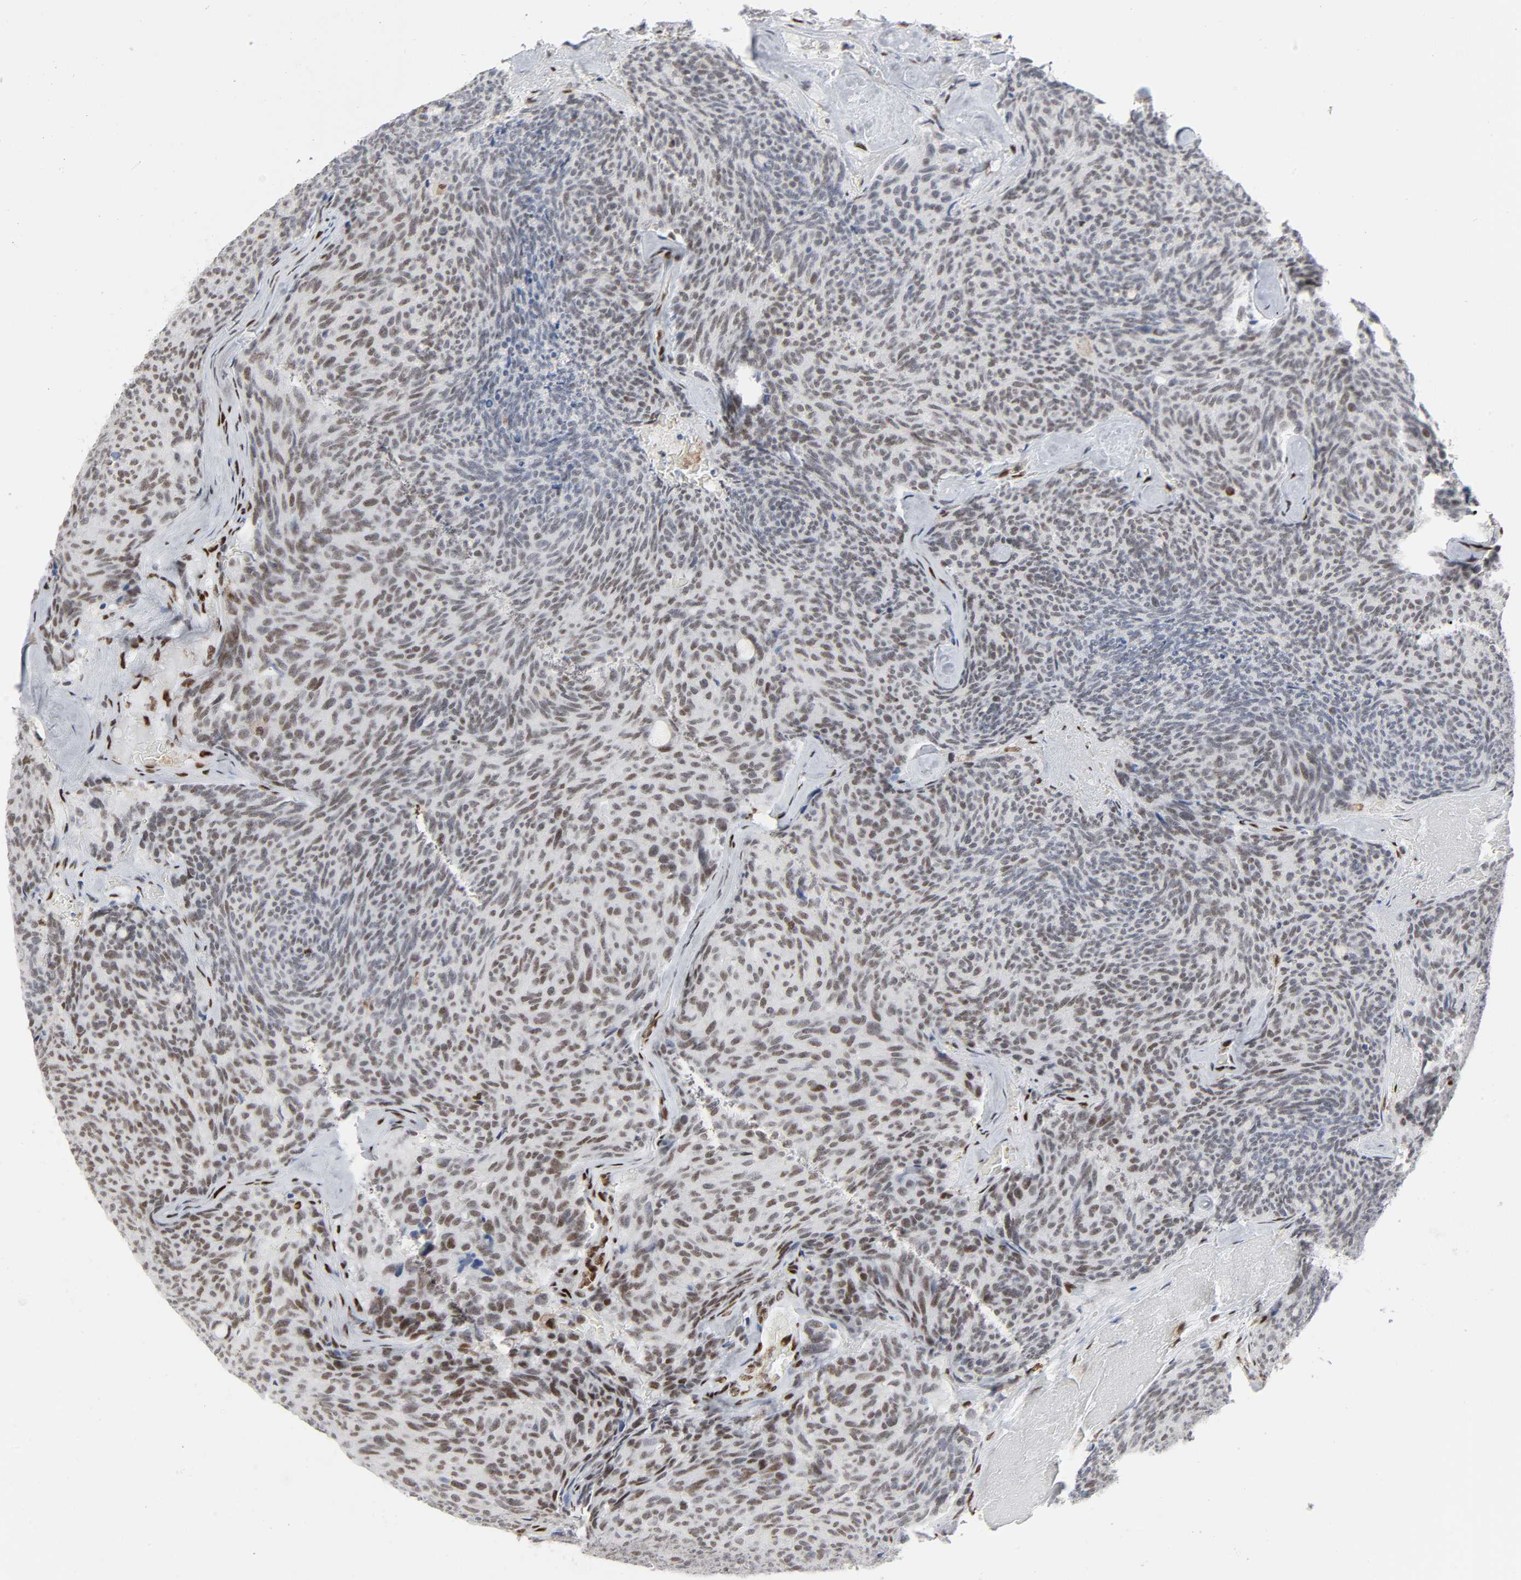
{"staining": {"intensity": "weak", "quantity": "25%-75%", "location": "nuclear"}, "tissue": "carcinoid", "cell_type": "Tumor cells", "image_type": "cancer", "snomed": [{"axis": "morphology", "description": "Carcinoid, malignant, NOS"}, {"axis": "topography", "description": "Pancreas"}], "caption": "This is an image of IHC staining of carcinoid, which shows weak positivity in the nuclear of tumor cells.", "gene": "WAS", "patient": {"sex": "female", "age": 54}}